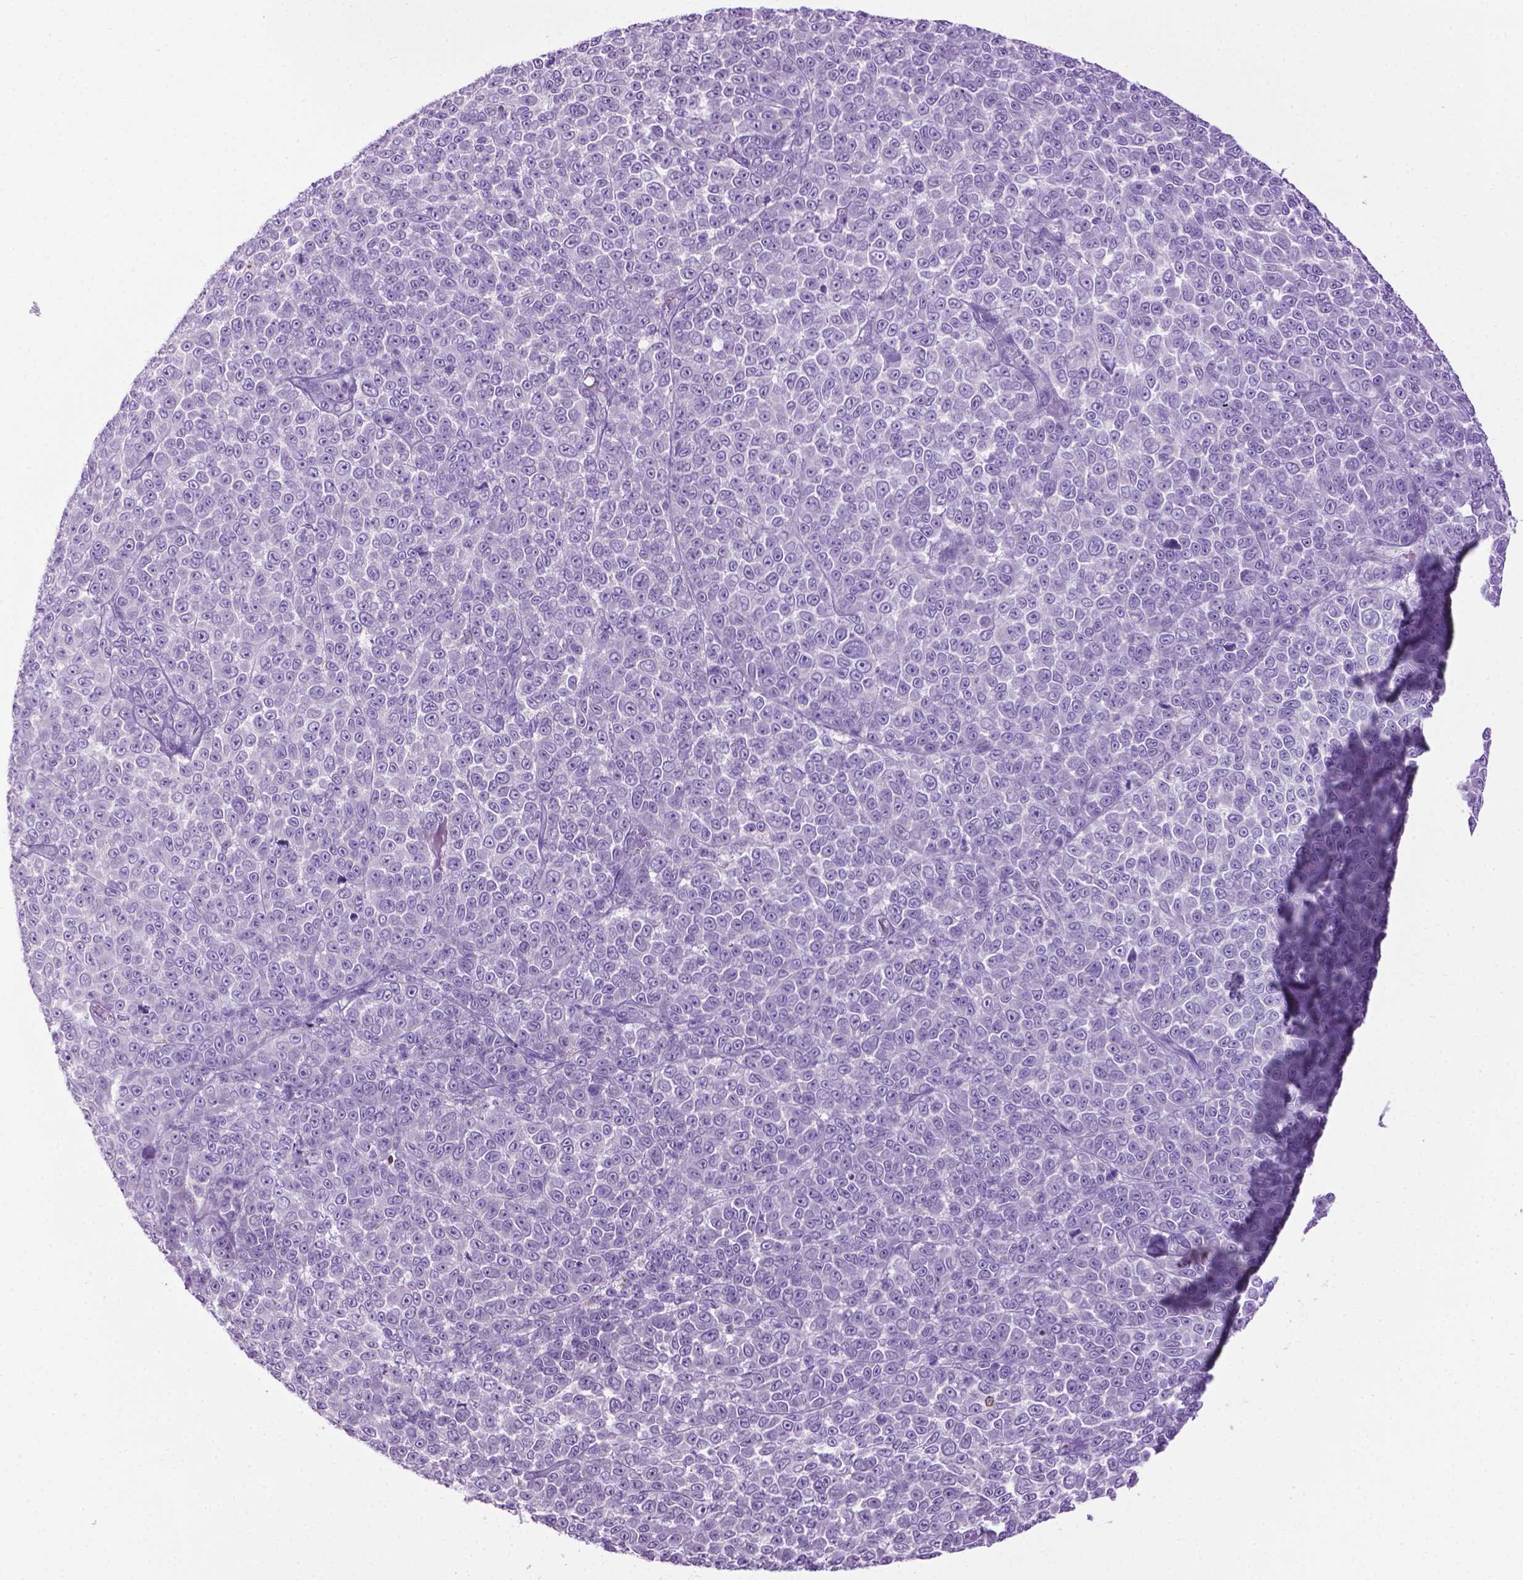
{"staining": {"intensity": "negative", "quantity": "none", "location": "none"}, "tissue": "melanoma", "cell_type": "Tumor cells", "image_type": "cancer", "snomed": [{"axis": "morphology", "description": "Malignant melanoma, NOS"}, {"axis": "topography", "description": "Skin"}], "caption": "Micrograph shows no protein positivity in tumor cells of malignant melanoma tissue.", "gene": "TMEM132E", "patient": {"sex": "female", "age": 95}}